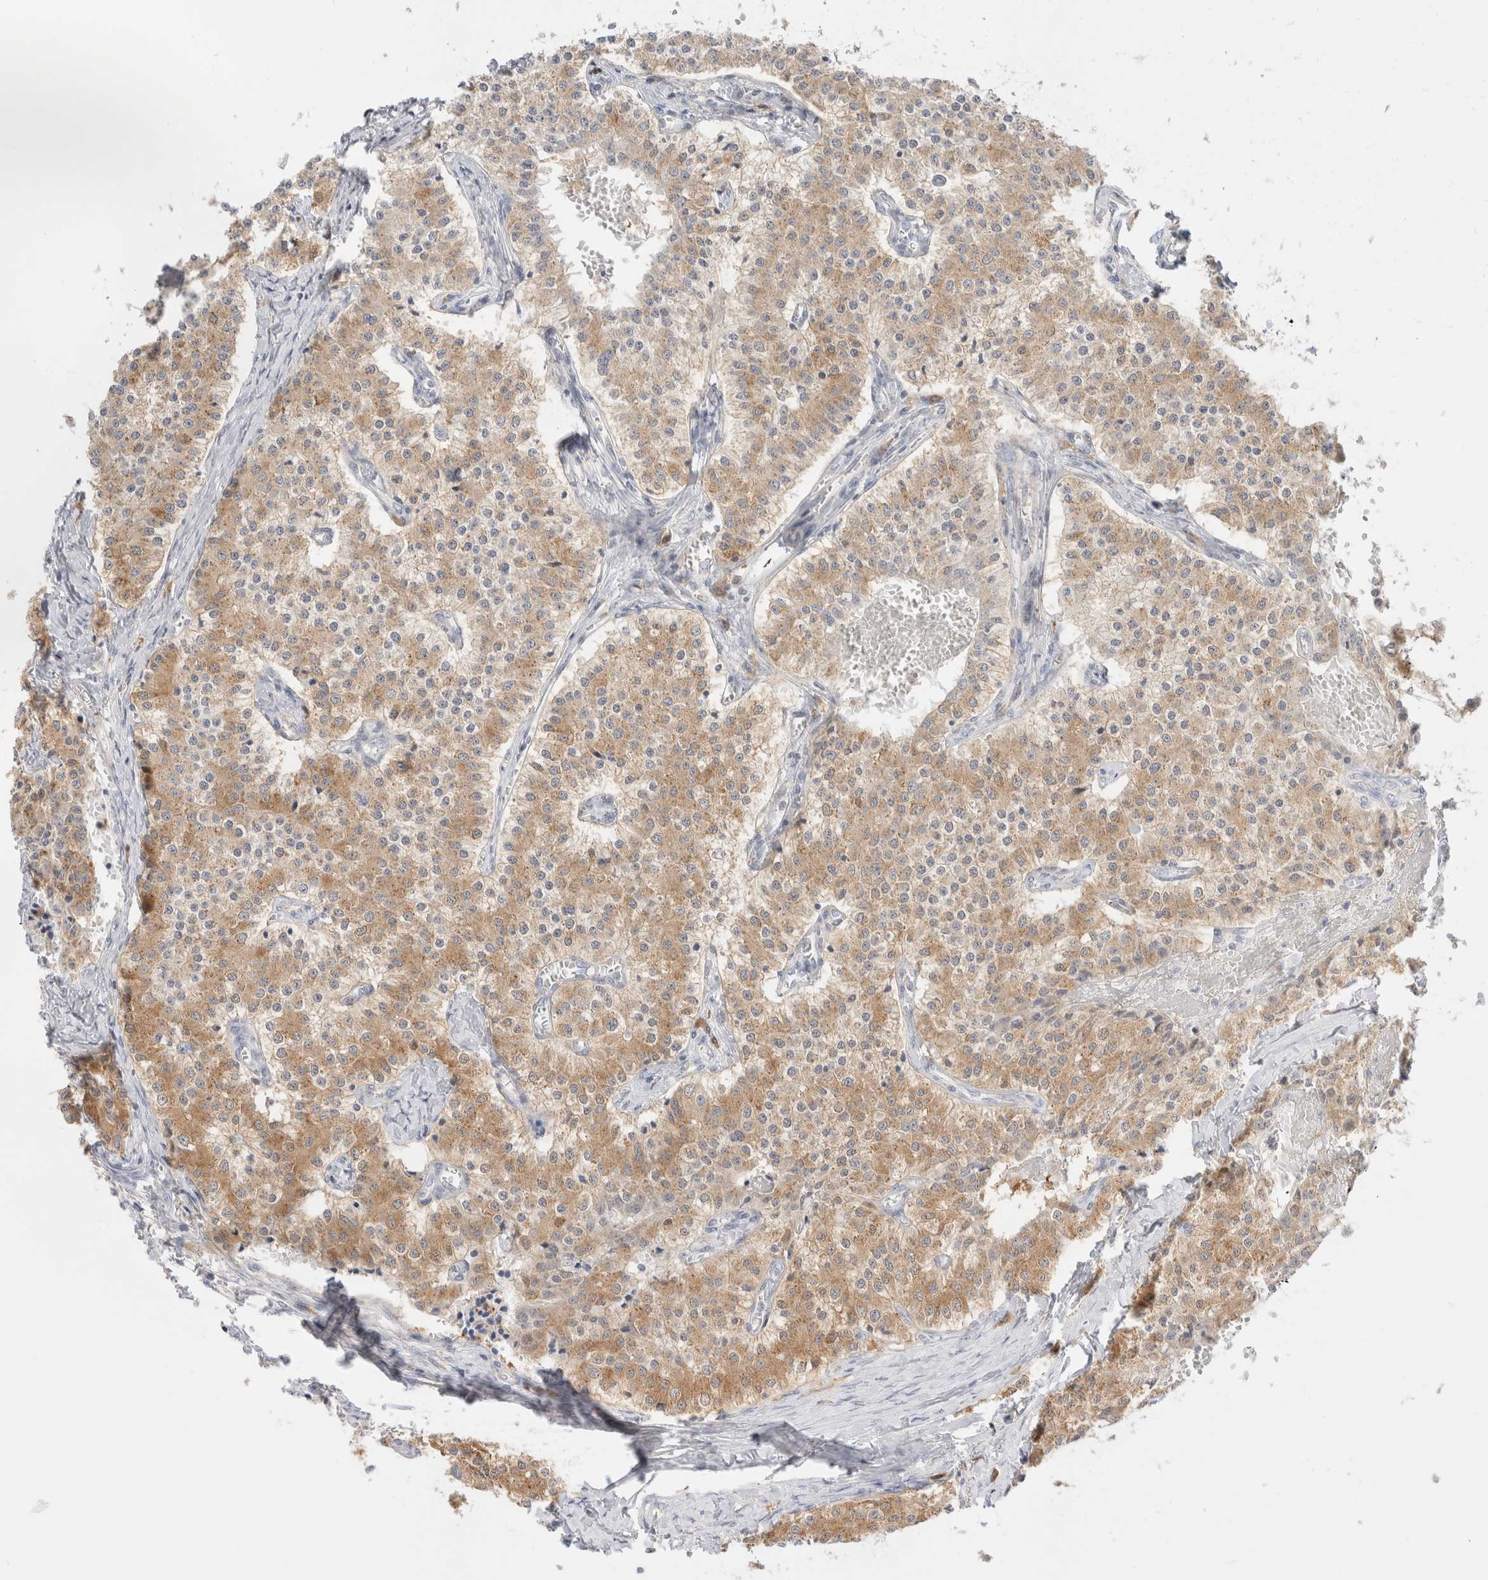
{"staining": {"intensity": "weak", "quantity": ">75%", "location": "cytoplasmic/membranous"}, "tissue": "carcinoid", "cell_type": "Tumor cells", "image_type": "cancer", "snomed": [{"axis": "morphology", "description": "Carcinoid, malignant, NOS"}, {"axis": "topography", "description": "Colon"}], "caption": "Immunohistochemistry of human carcinoid demonstrates low levels of weak cytoplasmic/membranous expression in about >75% of tumor cells.", "gene": "EFCAB13", "patient": {"sex": "female", "age": 52}}